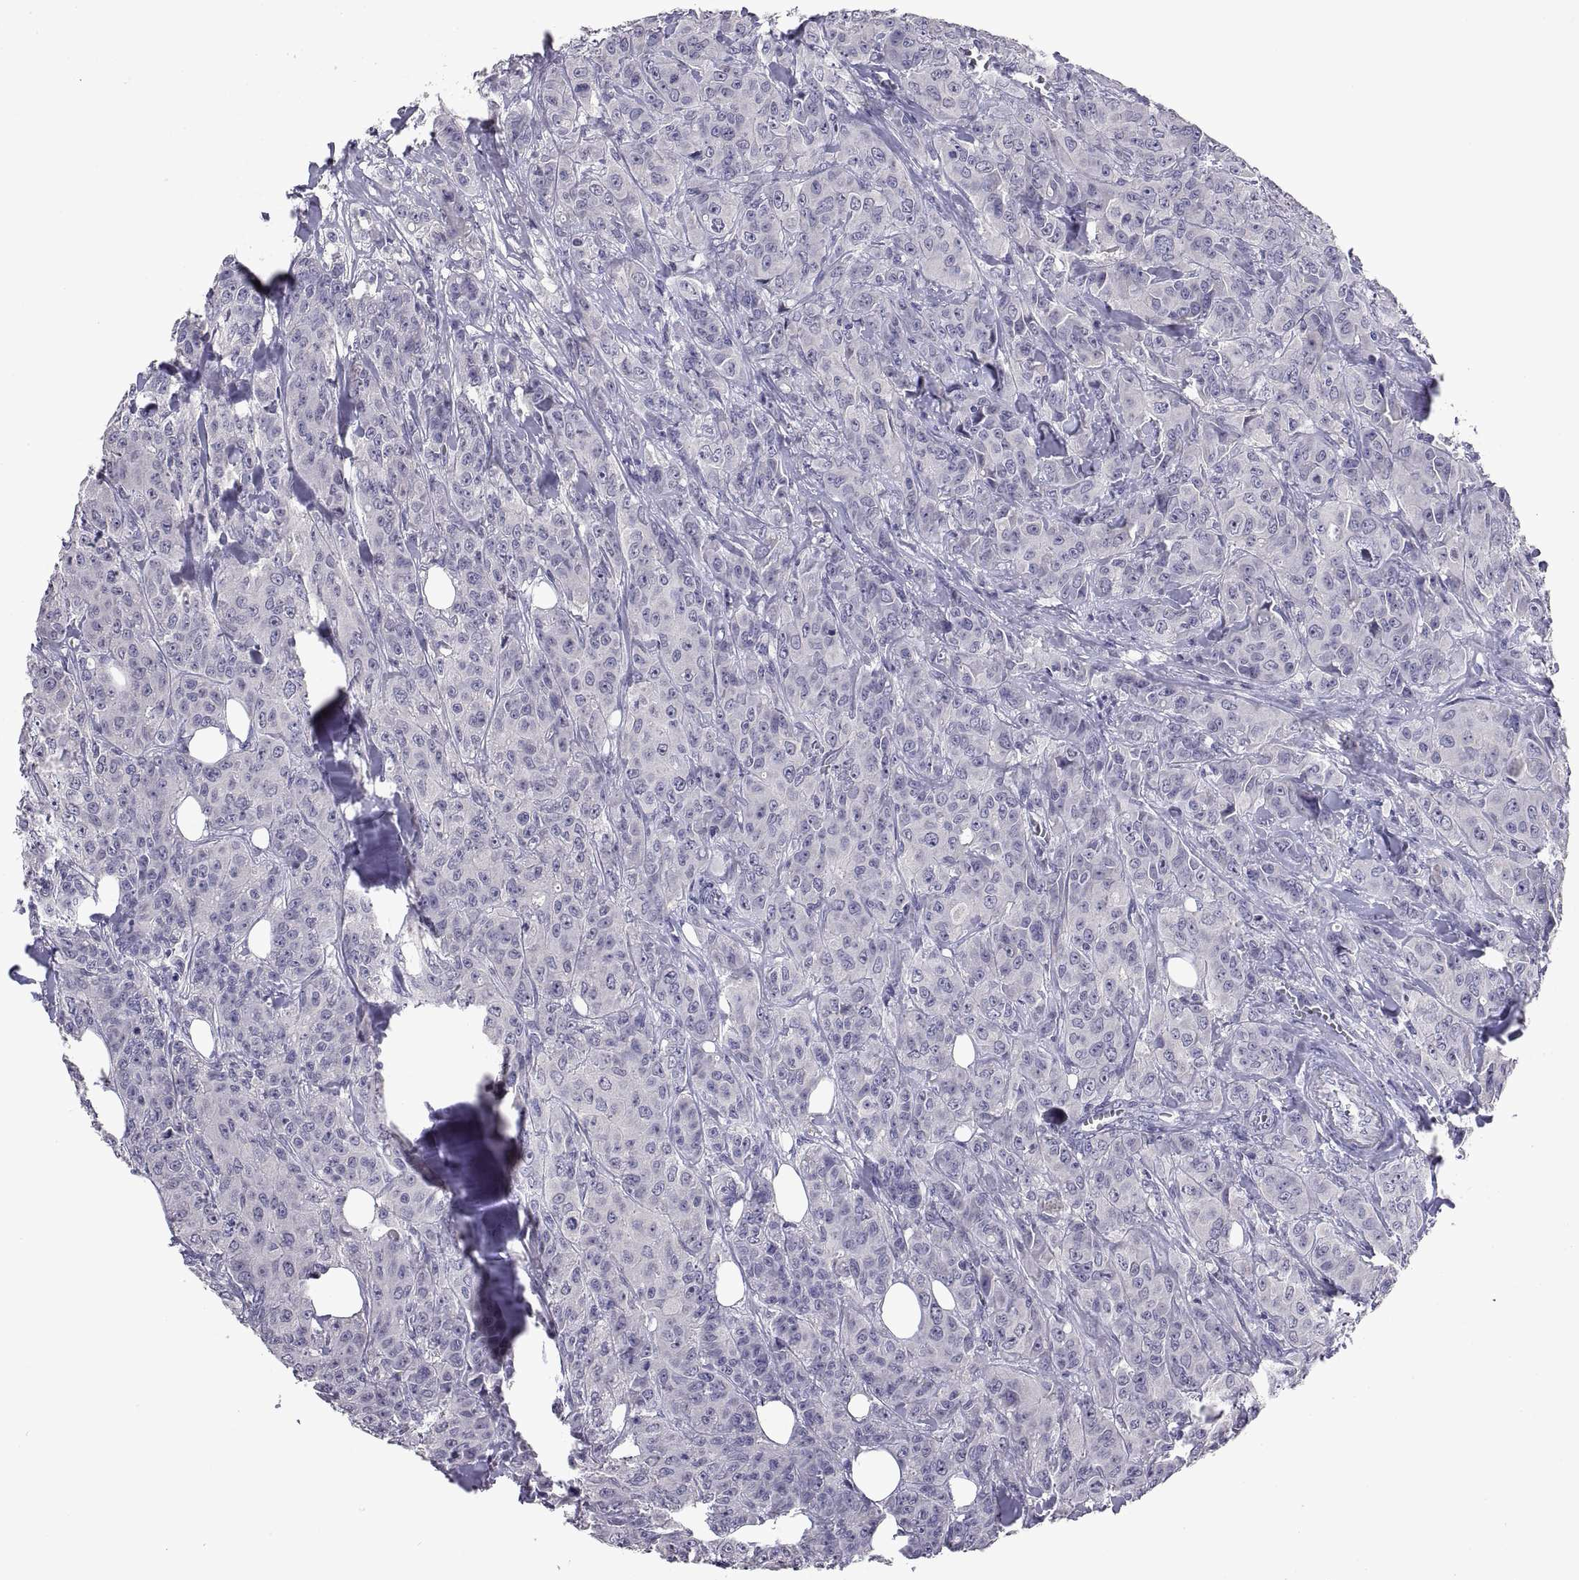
{"staining": {"intensity": "negative", "quantity": "none", "location": "none"}, "tissue": "breast cancer", "cell_type": "Tumor cells", "image_type": "cancer", "snomed": [{"axis": "morphology", "description": "Duct carcinoma"}, {"axis": "topography", "description": "Breast"}], "caption": "A histopathology image of breast cancer (invasive ductal carcinoma) stained for a protein exhibits no brown staining in tumor cells.", "gene": "MS4A1", "patient": {"sex": "female", "age": 43}}